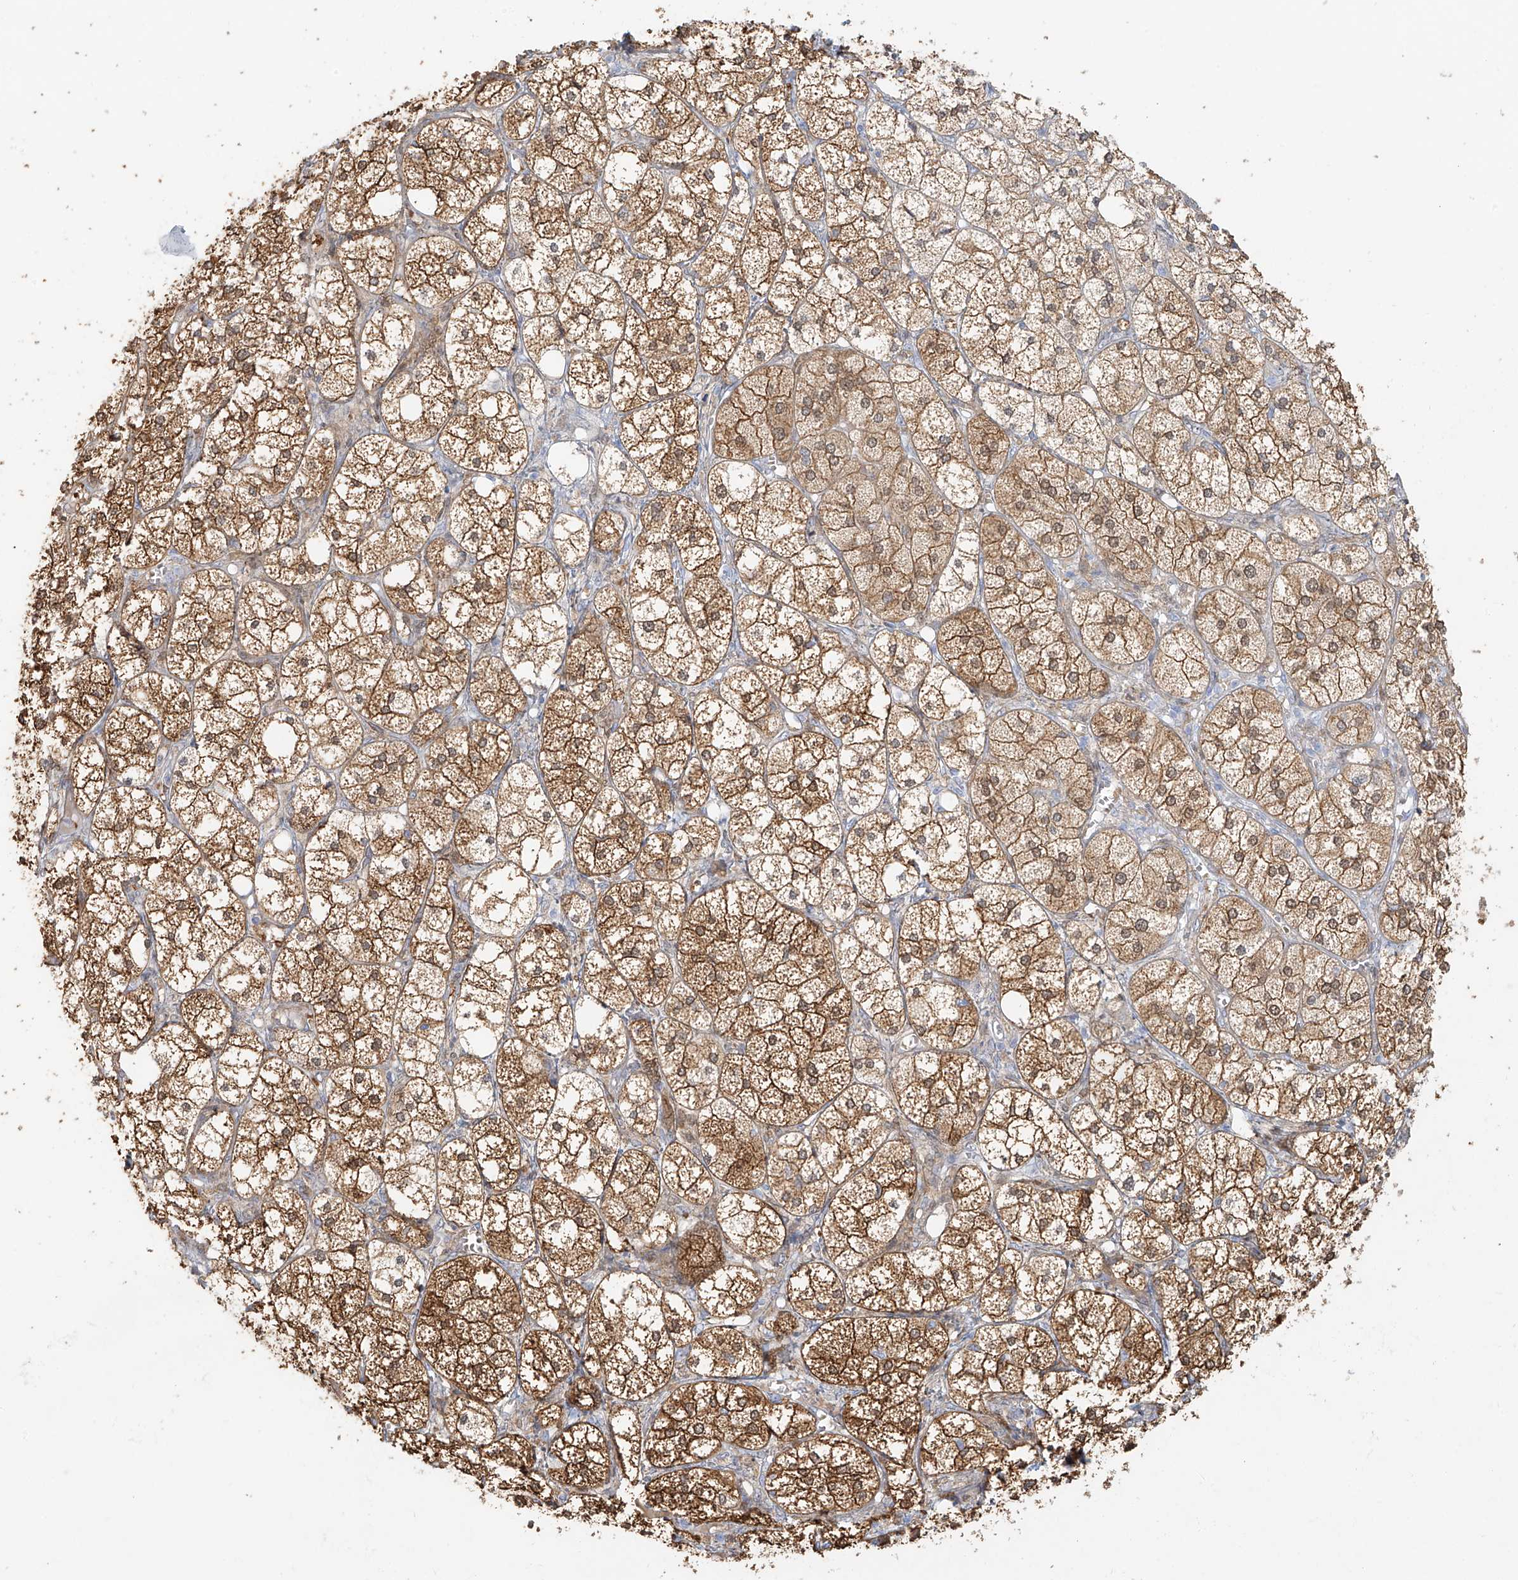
{"staining": {"intensity": "strong", "quantity": ">75%", "location": "cytoplasmic/membranous"}, "tissue": "adrenal gland", "cell_type": "Glandular cells", "image_type": "normal", "snomed": [{"axis": "morphology", "description": "Normal tissue, NOS"}, {"axis": "topography", "description": "Adrenal gland"}], "caption": "This micrograph demonstrates immunohistochemistry (IHC) staining of benign adrenal gland, with high strong cytoplasmic/membranous staining in approximately >75% of glandular cells.", "gene": "UPK1B", "patient": {"sex": "female", "age": 61}}